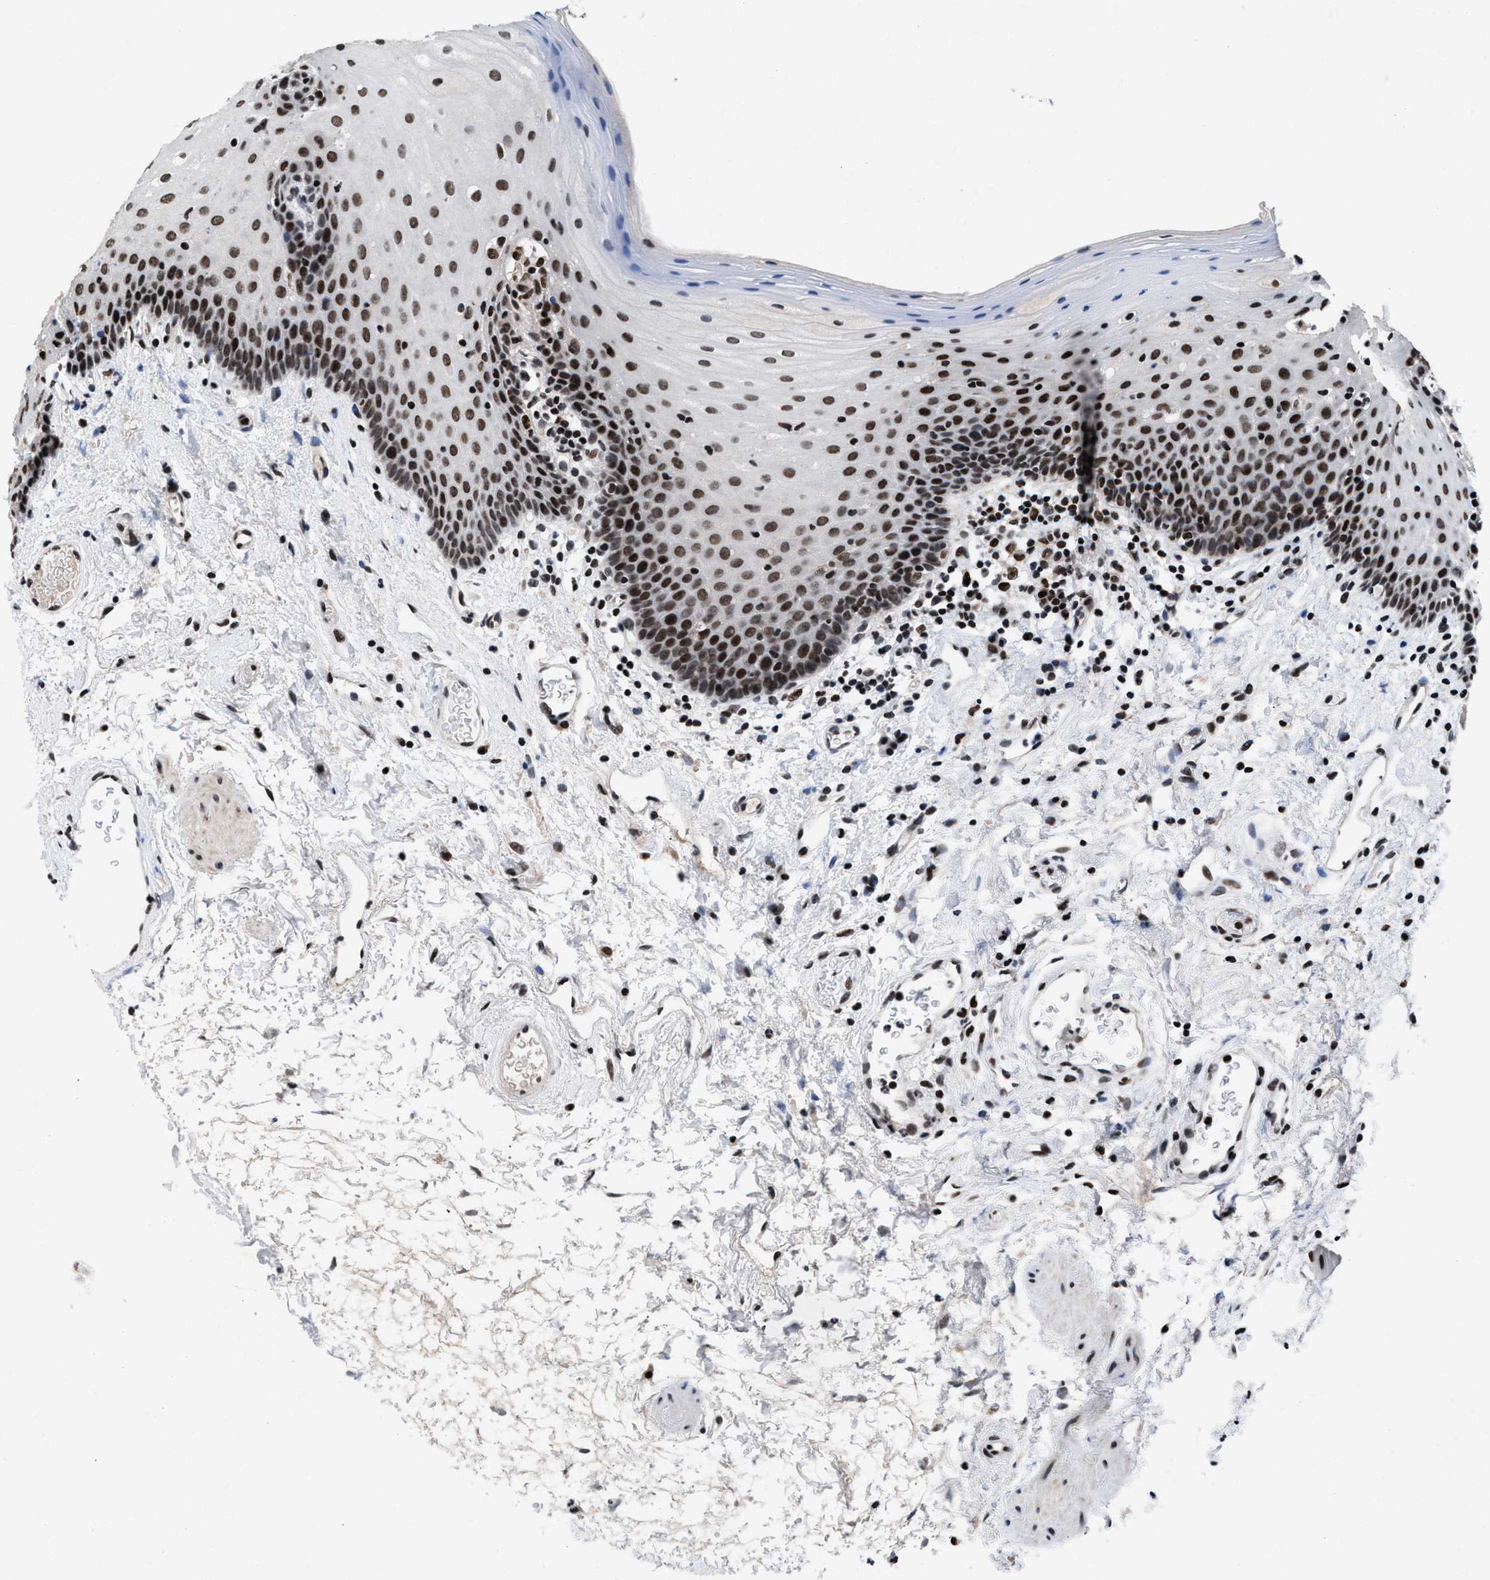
{"staining": {"intensity": "strong", "quantity": ">75%", "location": "nuclear"}, "tissue": "oral mucosa", "cell_type": "Squamous epithelial cells", "image_type": "normal", "snomed": [{"axis": "morphology", "description": "Normal tissue, NOS"}, {"axis": "topography", "description": "Oral tissue"}], "caption": "Brown immunohistochemical staining in unremarkable oral mucosa exhibits strong nuclear expression in approximately >75% of squamous epithelial cells.", "gene": "WDR81", "patient": {"sex": "male", "age": 66}}